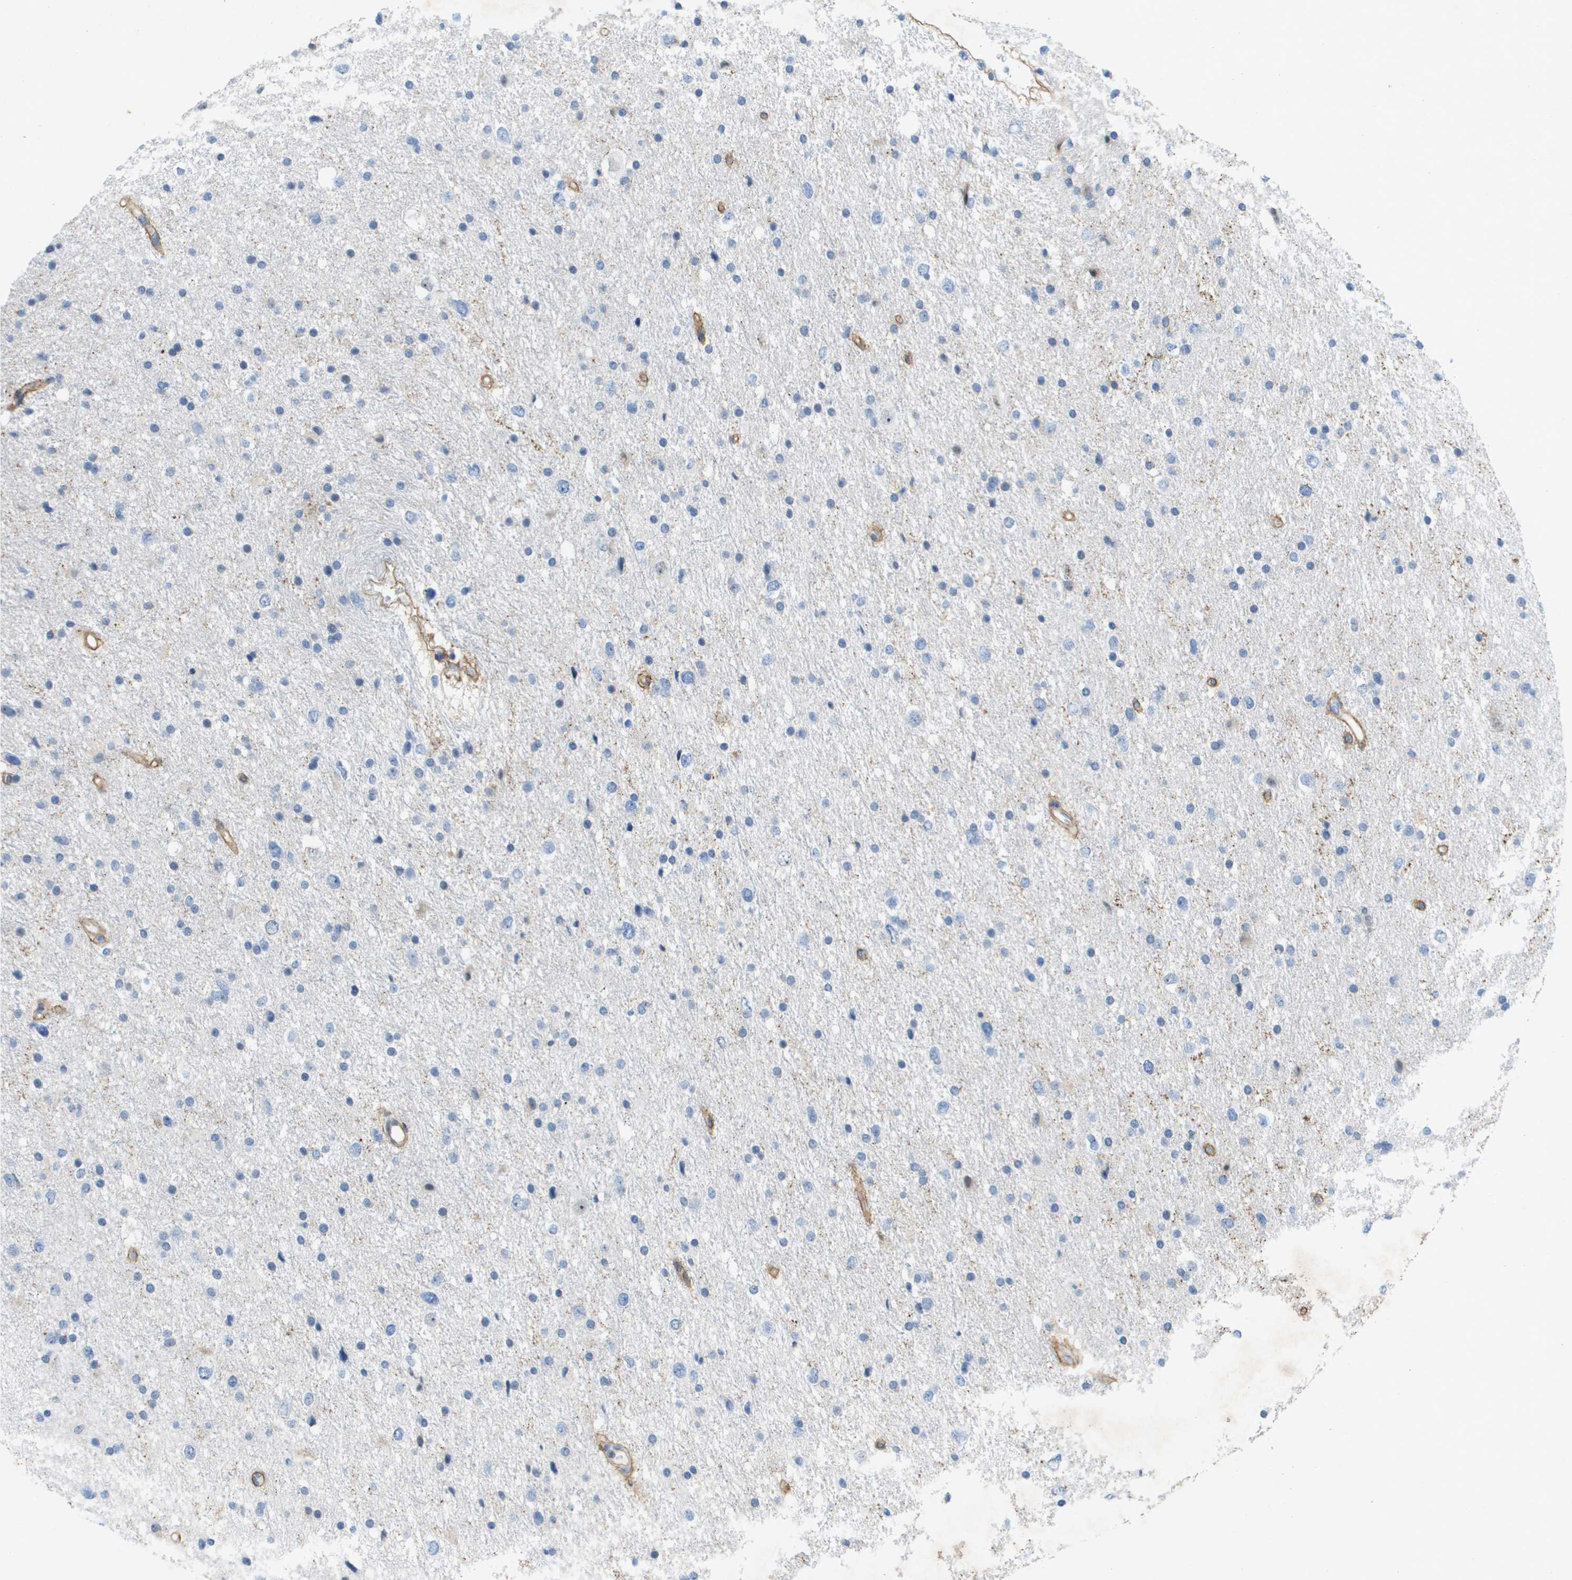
{"staining": {"intensity": "negative", "quantity": "none", "location": "none"}, "tissue": "glioma", "cell_type": "Tumor cells", "image_type": "cancer", "snomed": [{"axis": "morphology", "description": "Glioma, malignant, Low grade"}, {"axis": "topography", "description": "Brain"}], "caption": "Protein analysis of malignant glioma (low-grade) displays no significant expression in tumor cells.", "gene": "ITGA6", "patient": {"sex": "female", "age": 37}}